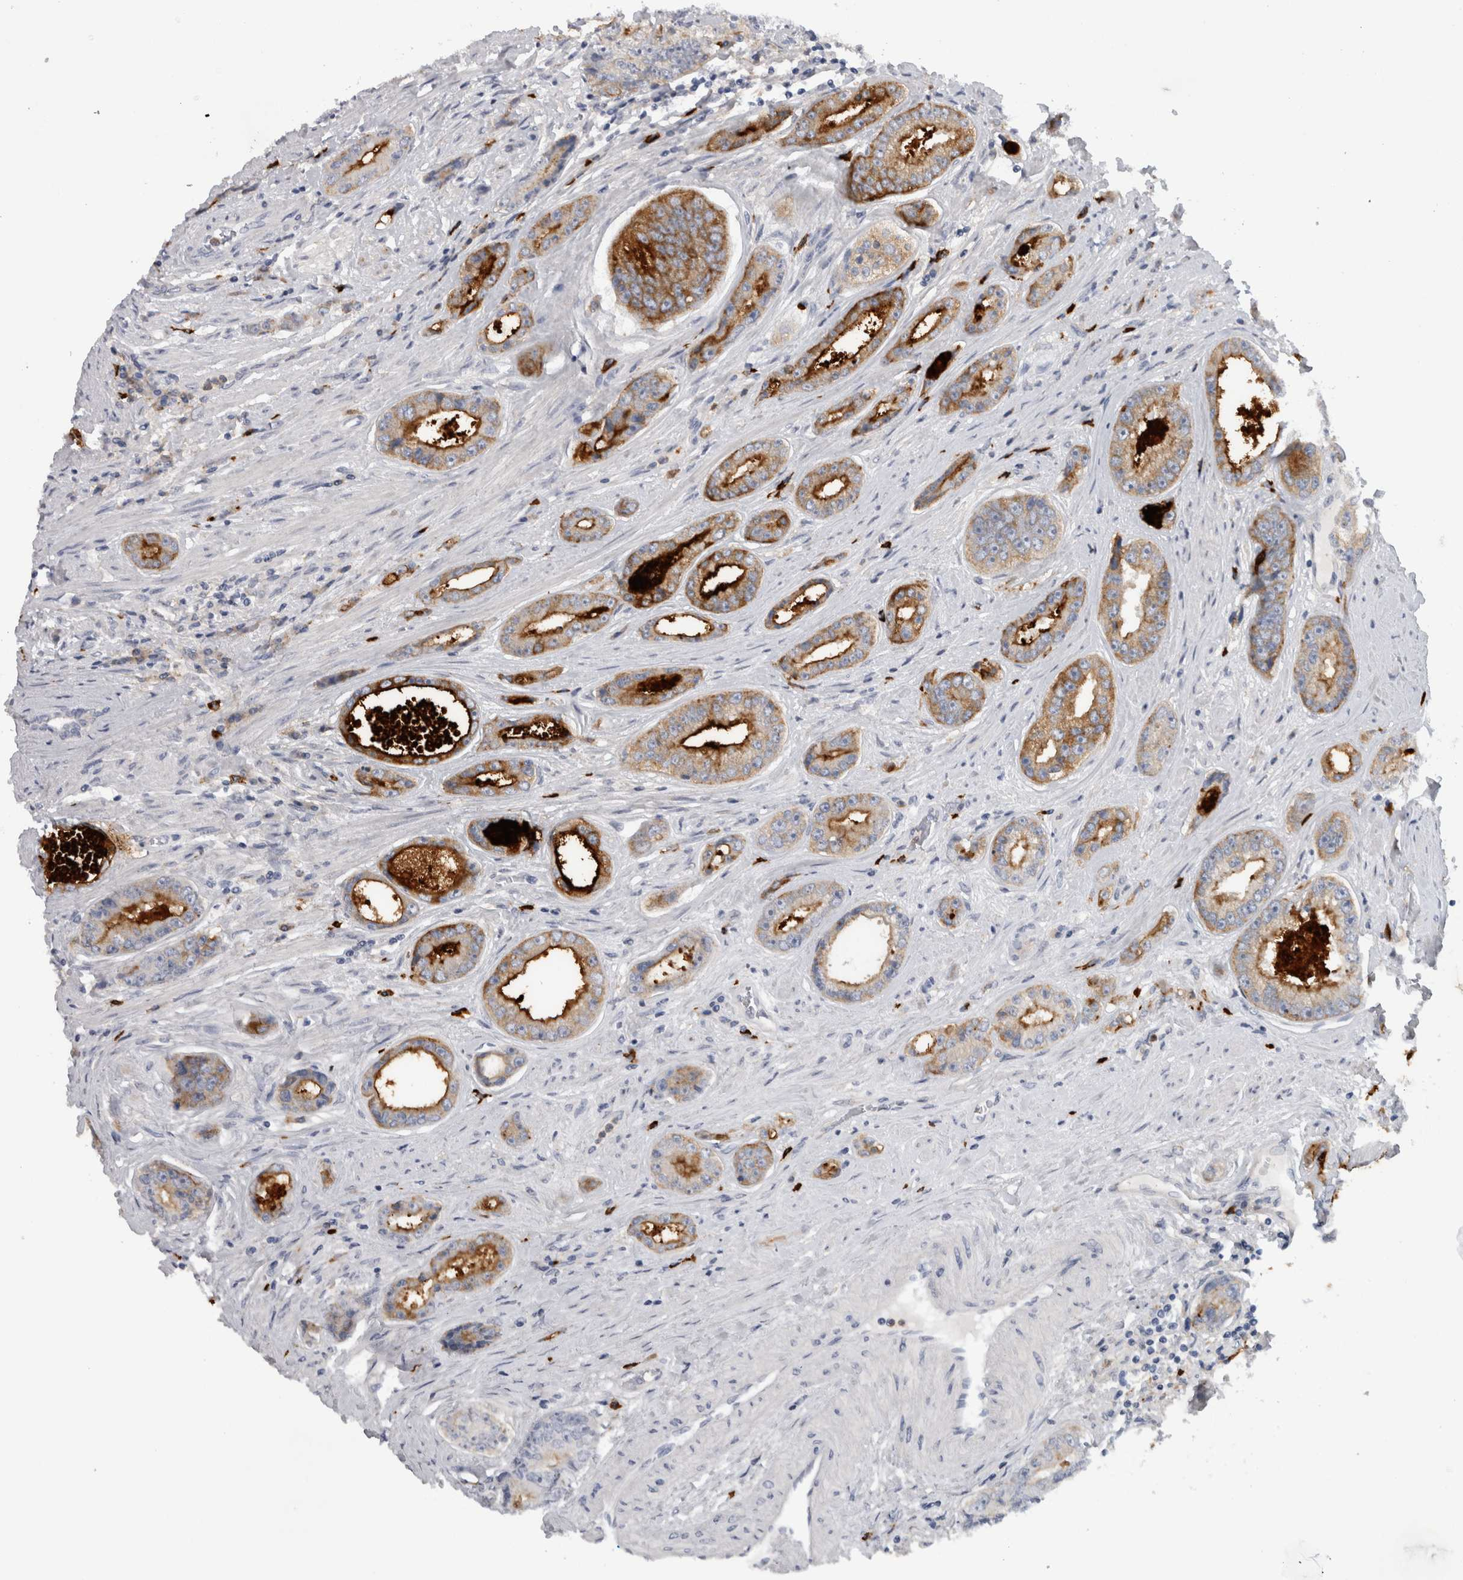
{"staining": {"intensity": "moderate", "quantity": ">75%", "location": "cytoplasmic/membranous"}, "tissue": "prostate cancer", "cell_type": "Tumor cells", "image_type": "cancer", "snomed": [{"axis": "morphology", "description": "Adenocarcinoma, High grade"}, {"axis": "topography", "description": "Prostate"}], "caption": "A micrograph of human adenocarcinoma (high-grade) (prostate) stained for a protein displays moderate cytoplasmic/membranous brown staining in tumor cells.", "gene": "CD63", "patient": {"sex": "male", "age": 61}}